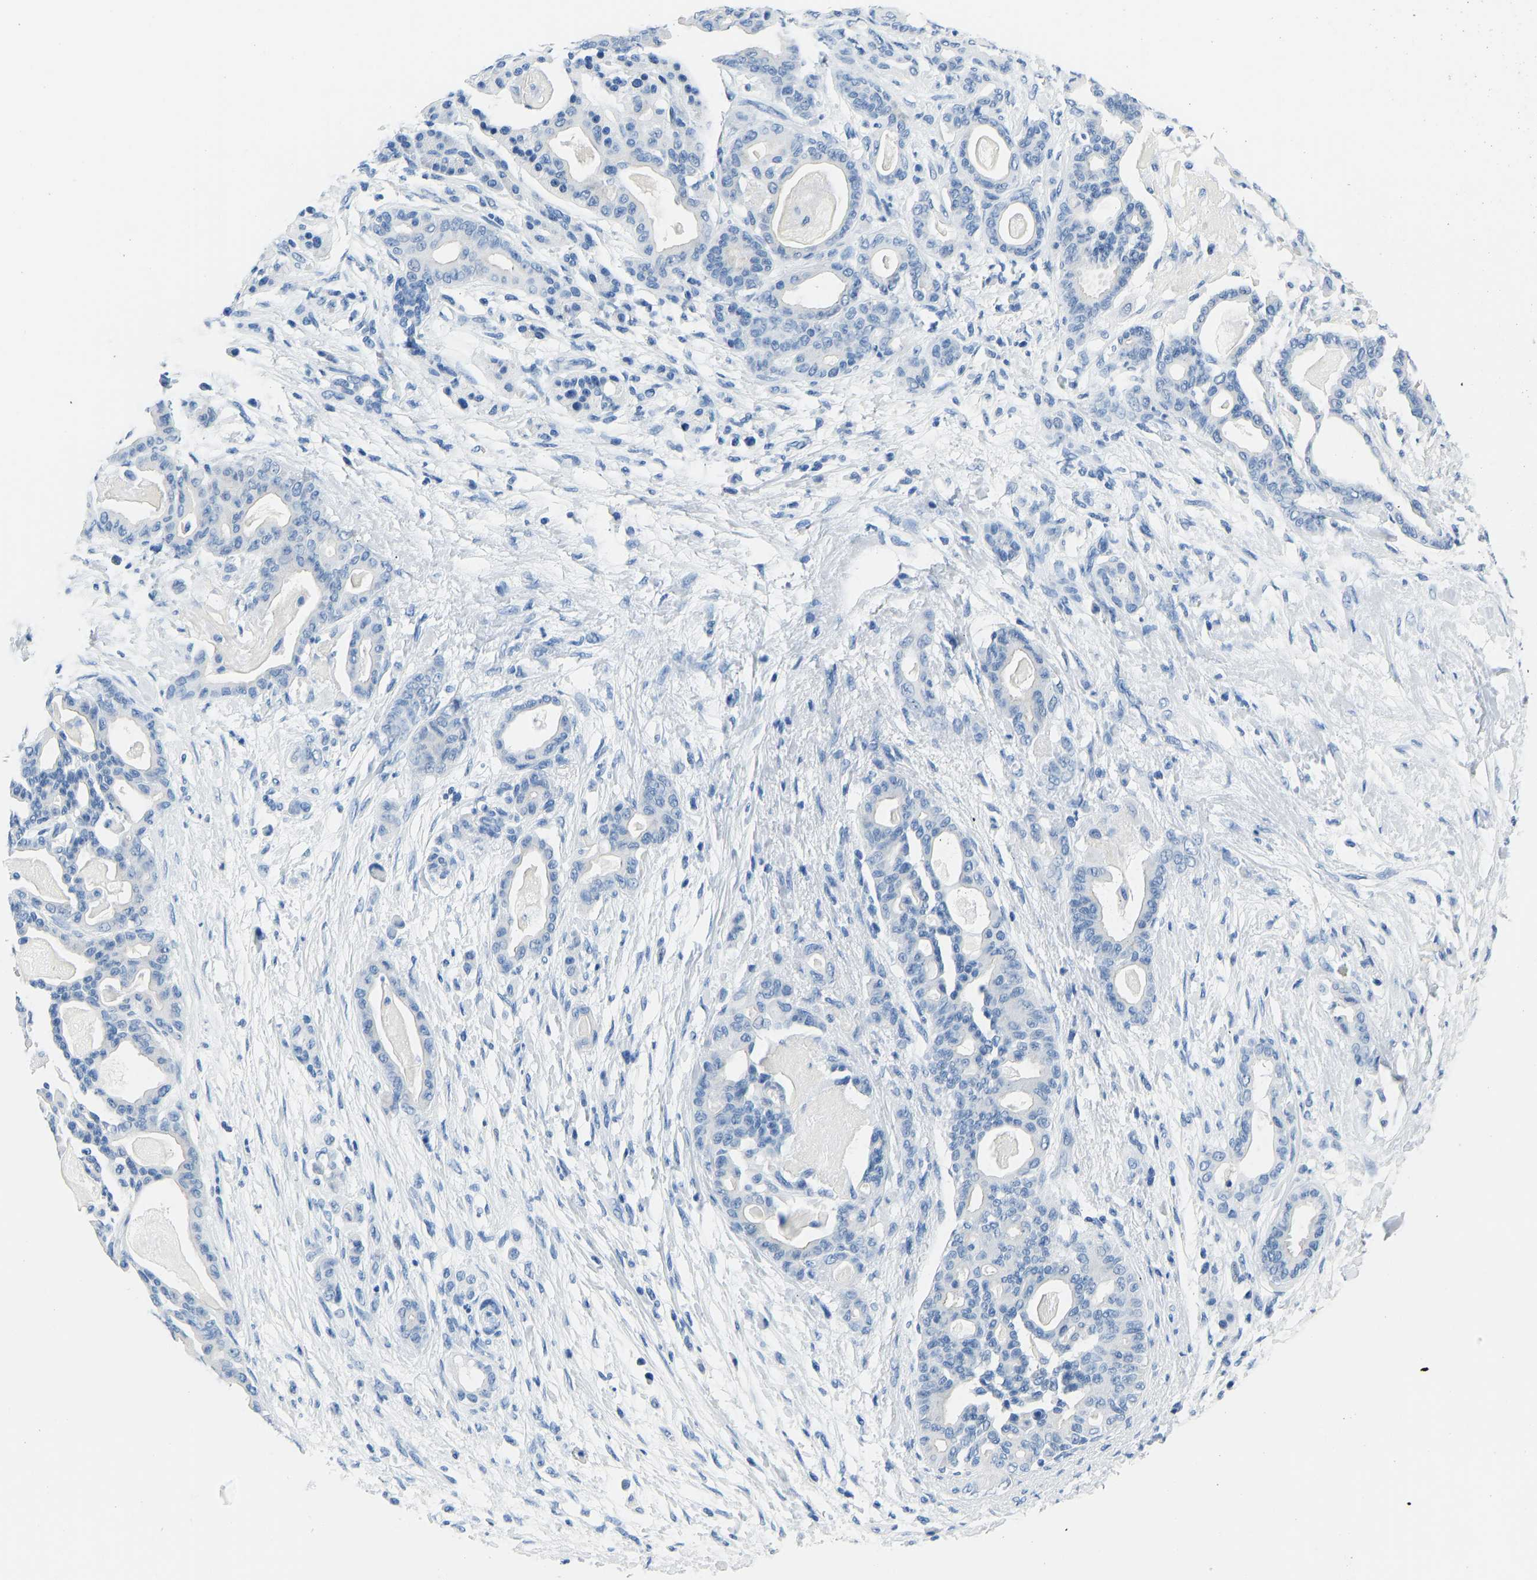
{"staining": {"intensity": "negative", "quantity": "none", "location": "none"}, "tissue": "pancreatic cancer", "cell_type": "Tumor cells", "image_type": "cancer", "snomed": [{"axis": "morphology", "description": "Adenocarcinoma, NOS"}, {"axis": "topography", "description": "Pancreas"}], "caption": "DAB immunohistochemical staining of pancreatic cancer (adenocarcinoma) reveals no significant staining in tumor cells. (DAB immunohistochemistry visualized using brightfield microscopy, high magnification).", "gene": "SERPINB3", "patient": {"sex": "male", "age": 63}}